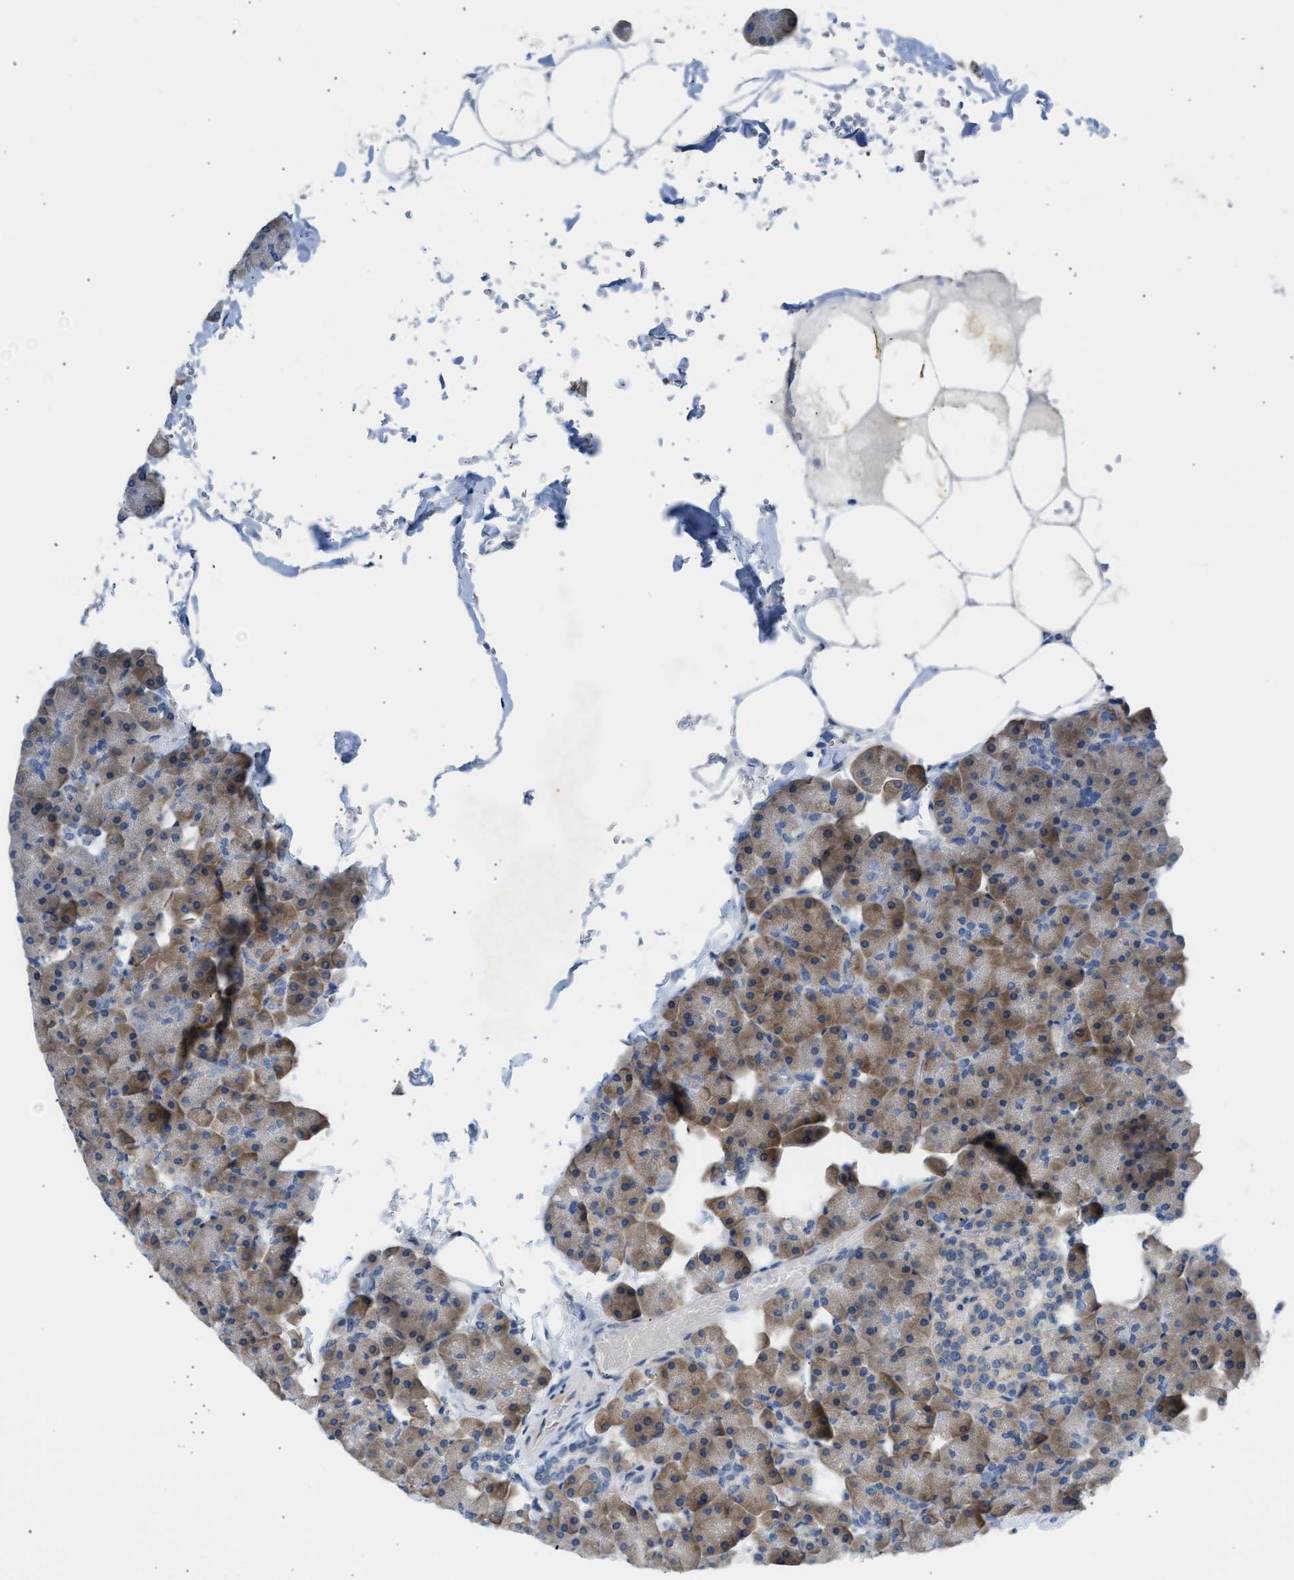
{"staining": {"intensity": "moderate", "quantity": "25%-75%", "location": "cytoplasmic/membranous"}, "tissue": "pancreas", "cell_type": "Exocrine glandular cells", "image_type": "normal", "snomed": [{"axis": "morphology", "description": "Normal tissue, NOS"}, {"axis": "topography", "description": "Pancreas"}], "caption": "An image of pancreas stained for a protein exhibits moderate cytoplasmic/membranous brown staining in exocrine glandular cells. Using DAB (brown) and hematoxylin (blue) stains, captured at high magnification using brightfield microscopy.", "gene": "KCNC2", "patient": {"sex": "male", "age": 35}}